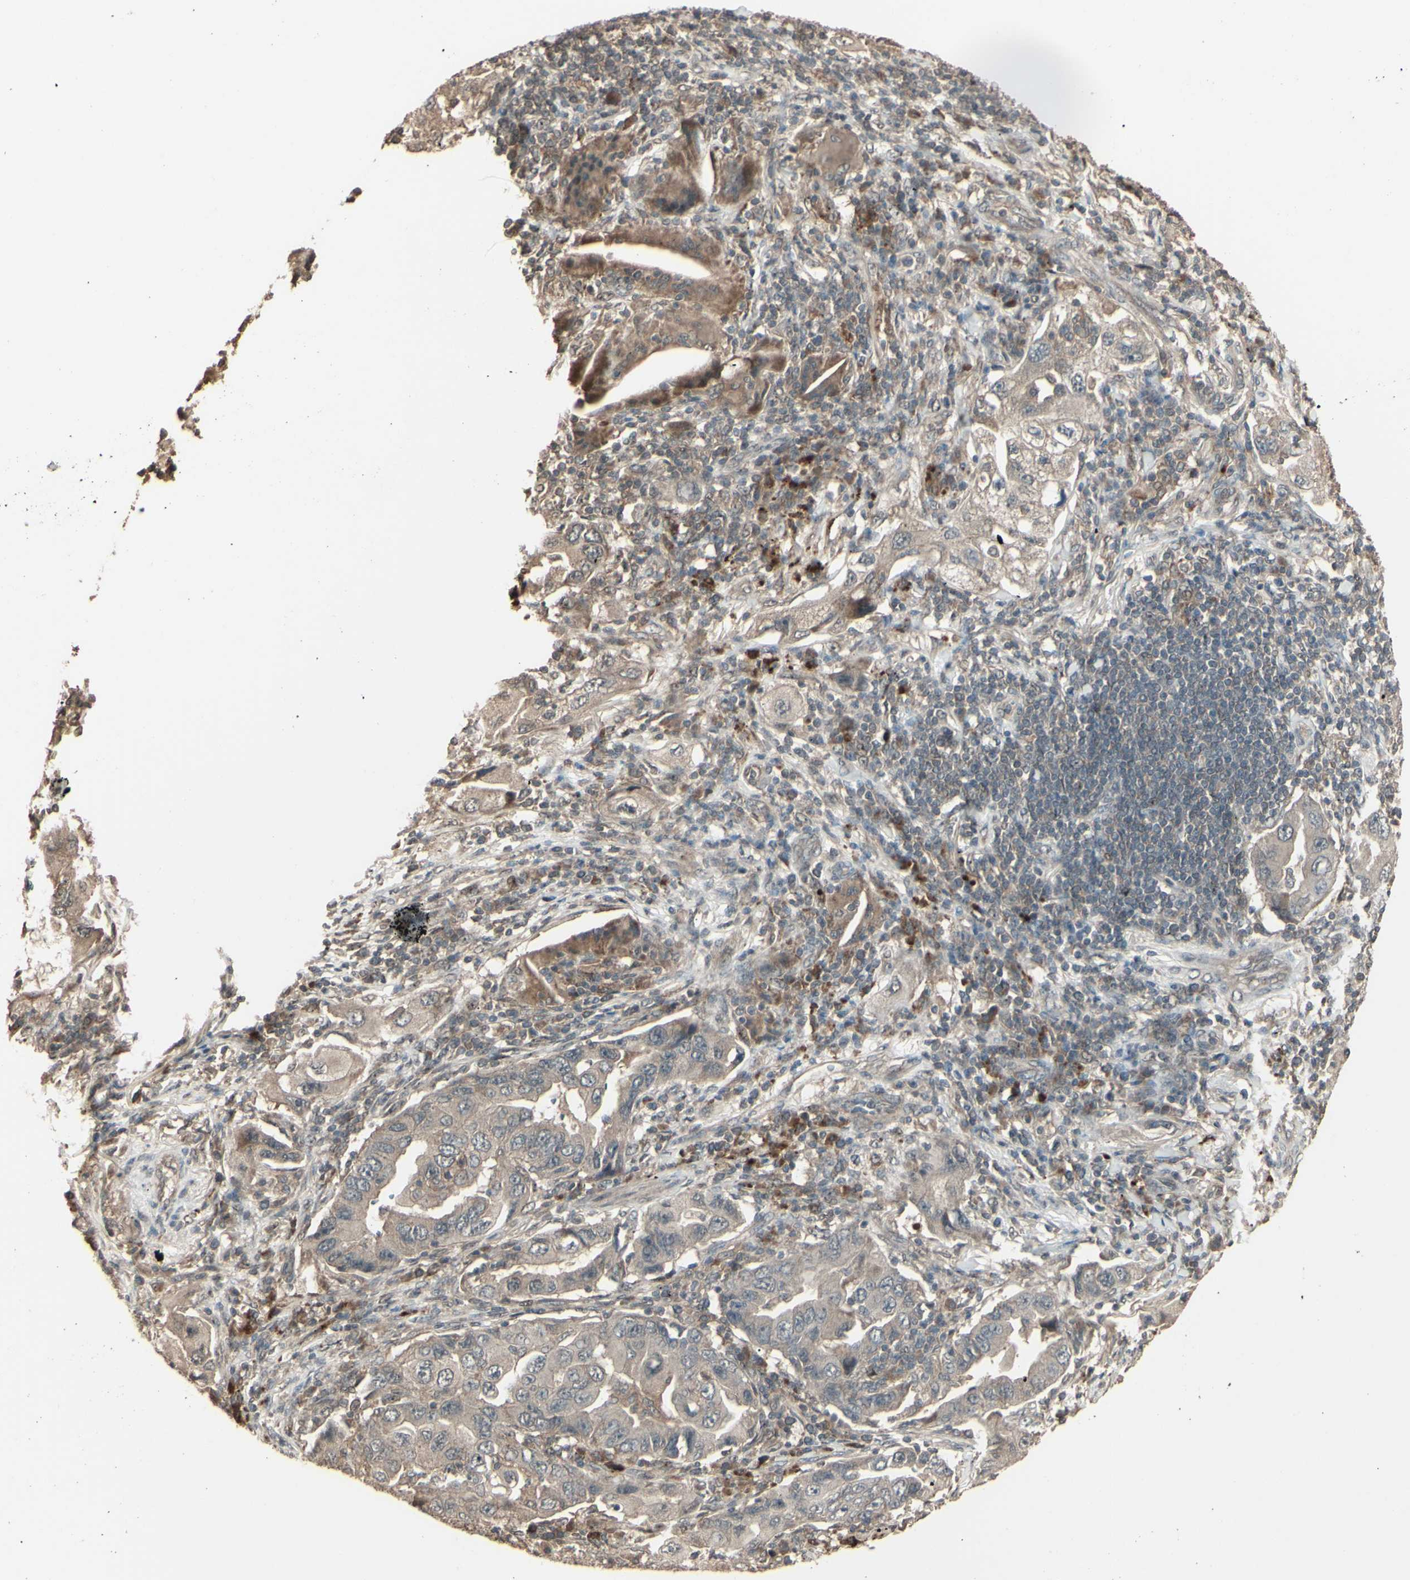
{"staining": {"intensity": "weak", "quantity": ">75%", "location": "cytoplasmic/membranous"}, "tissue": "lung cancer", "cell_type": "Tumor cells", "image_type": "cancer", "snomed": [{"axis": "morphology", "description": "Adenocarcinoma, NOS"}, {"axis": "topography", "description": "Lung"}], "caption": "A histopathology image showing weak cytoplasmic/membranous expression in approximately >75% of tumor cells in lung cancer, as visualized by brown immunohistochemical staining.", "gene": "GNAS", "patient": {"sex": "female", "age": 65}}